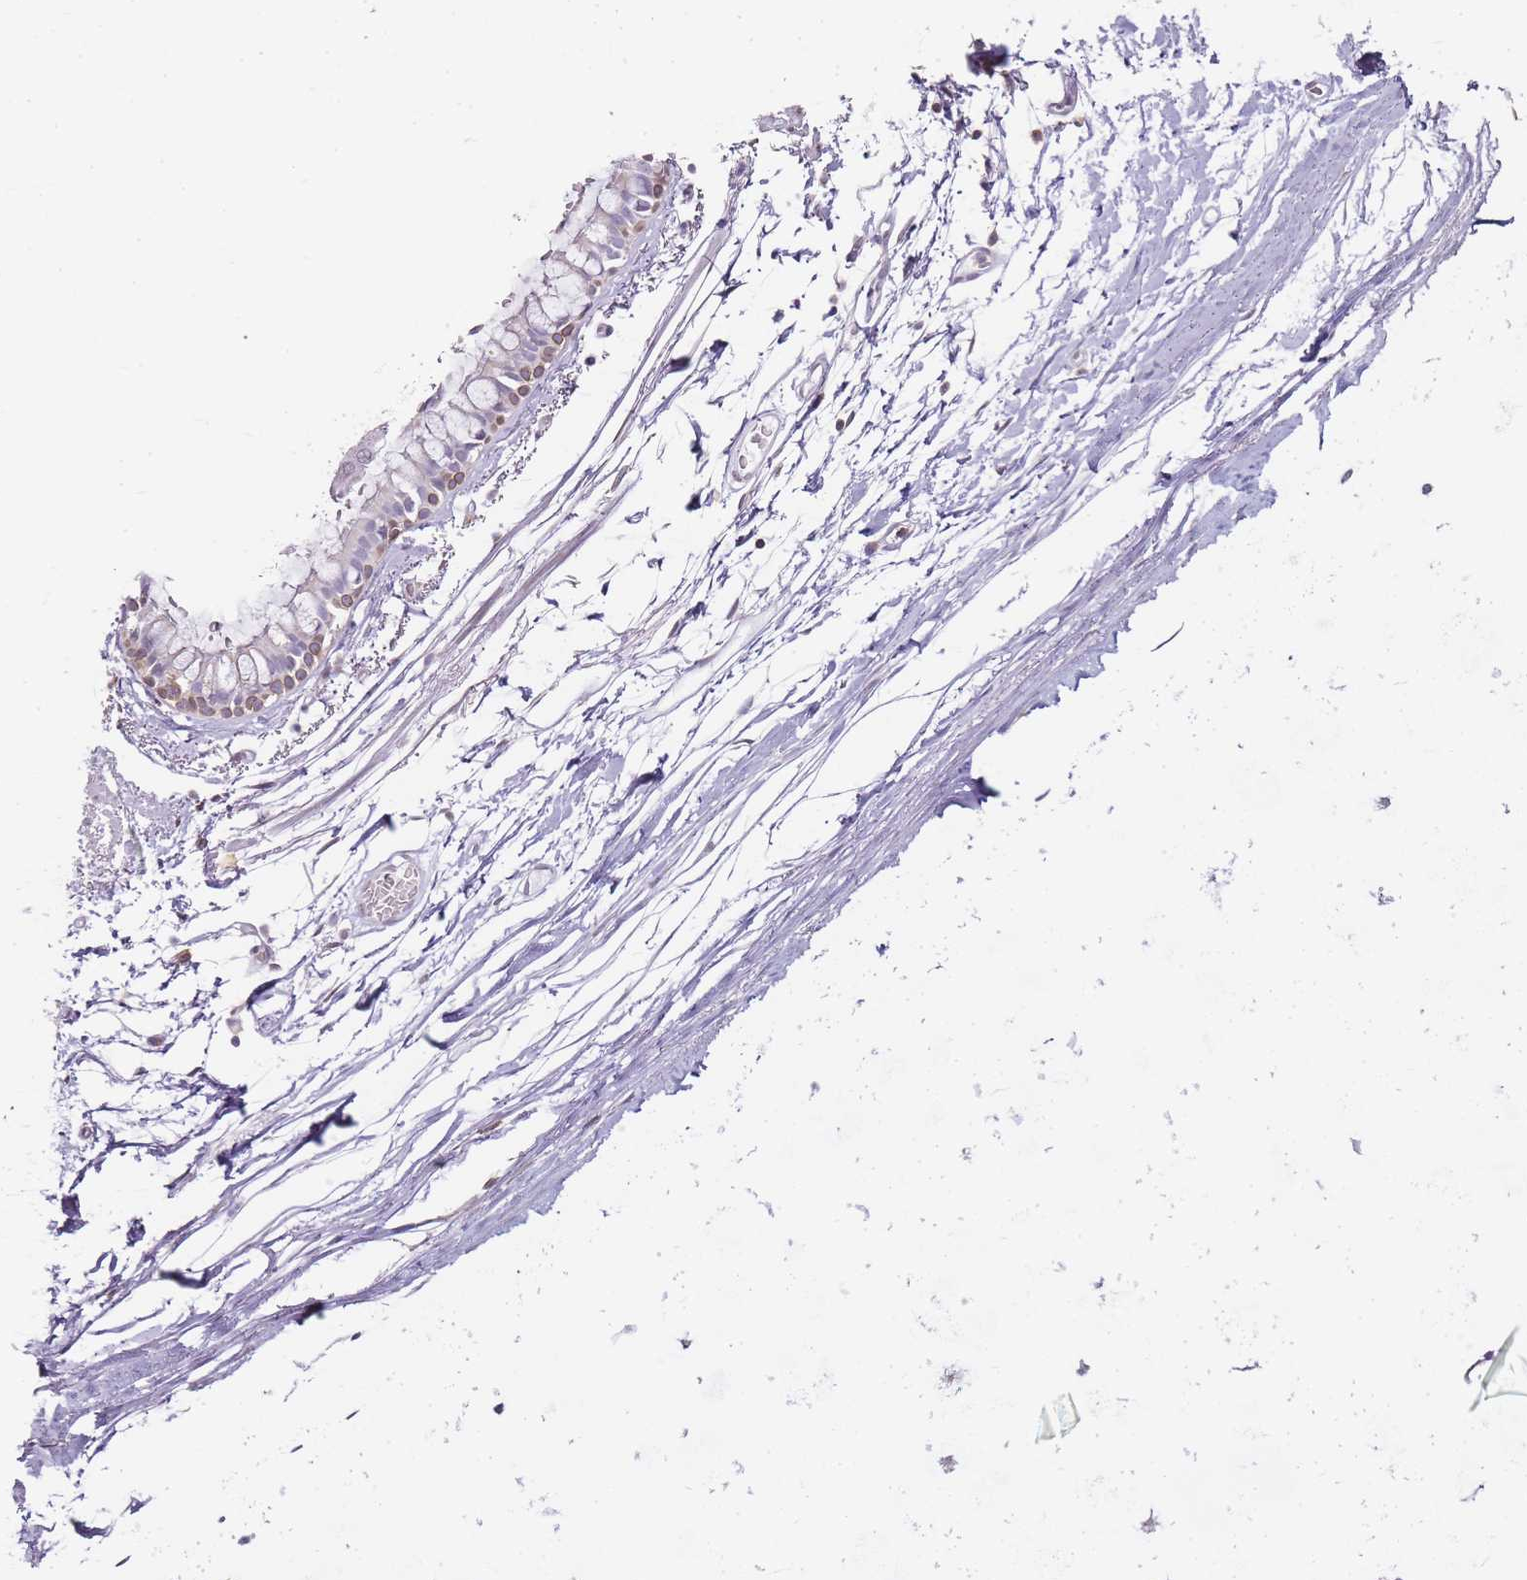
{"staining": {"intensity": "moderate", "quantity": "<25%", "location": "nuclear"}, "tissue": "bronchus", "cell_type": "Respiratory epithelial cells", "image_type": "normal", "snomed": [{"axis": "morphology", "description": "Normal tissue, NOS"}, {"axis": "topography", "description": "Cartilage tissue"}], "caption": "There is low levels of moderate nuclear staining in respiratory epithelial cells of unremarkable bronchus, as demonstrated by immunohistochemical staining (brown color).", "gene": "JAKMIP1", "patient": {"sex": "male", "age": 63}}